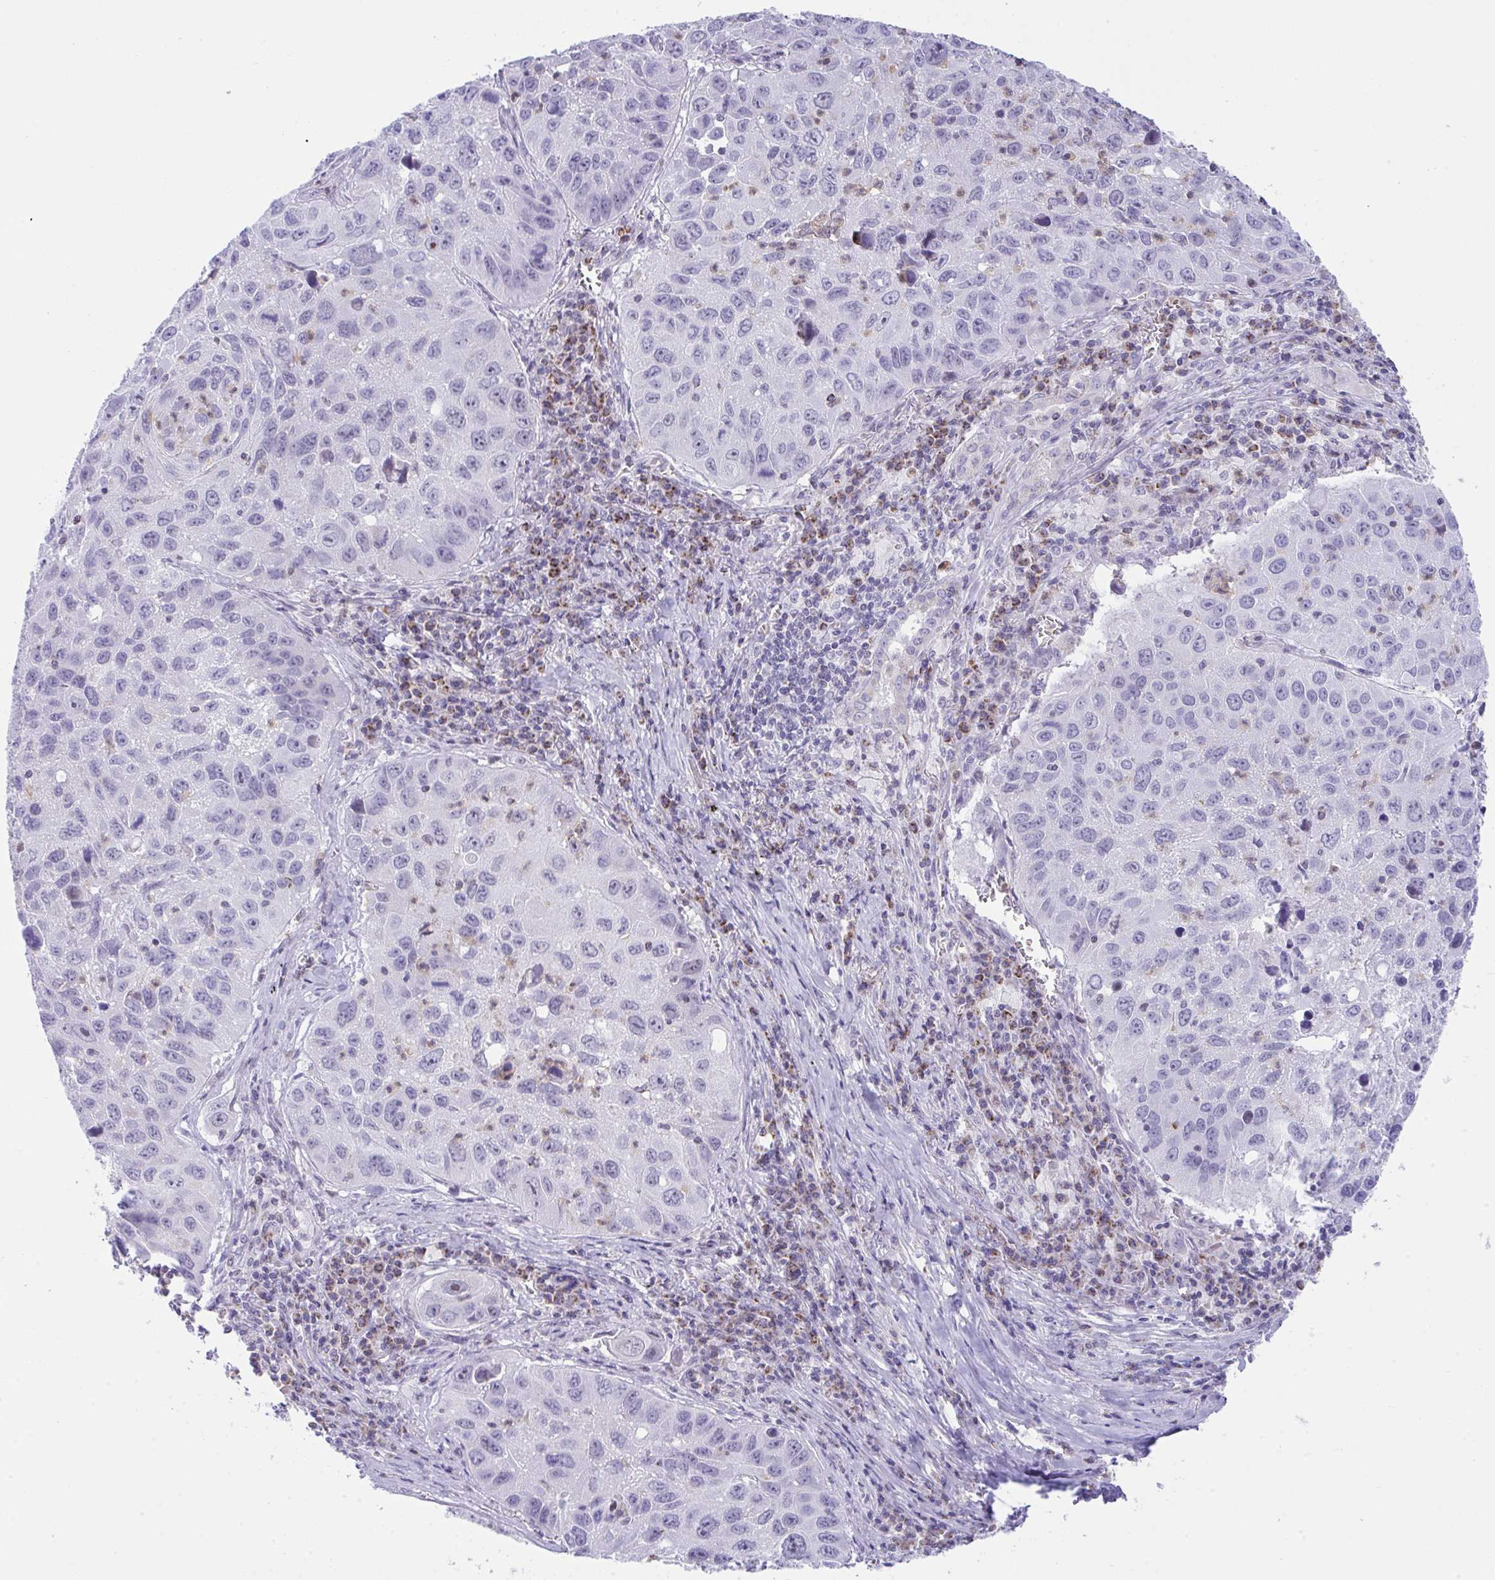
{"staining": {"intensity": "negative", "quantity": "none", "location": "none"}, "tissue": "lung cancer", "cell_type": "Tumor cells", "image_type": "cancer", "snomed": [{"axis": "morphology", "description": "Squamous cell carcinoma, NOS"}, {"axis": "topography", "description": "Lung"}], "caption": "Squamous cell carcinoma (lung) was stained to show a protein in brown. There is no significant expression in tumor cells.", "gene": "PLA2G12B", "patient": {"sex": "female", "age": 61}}